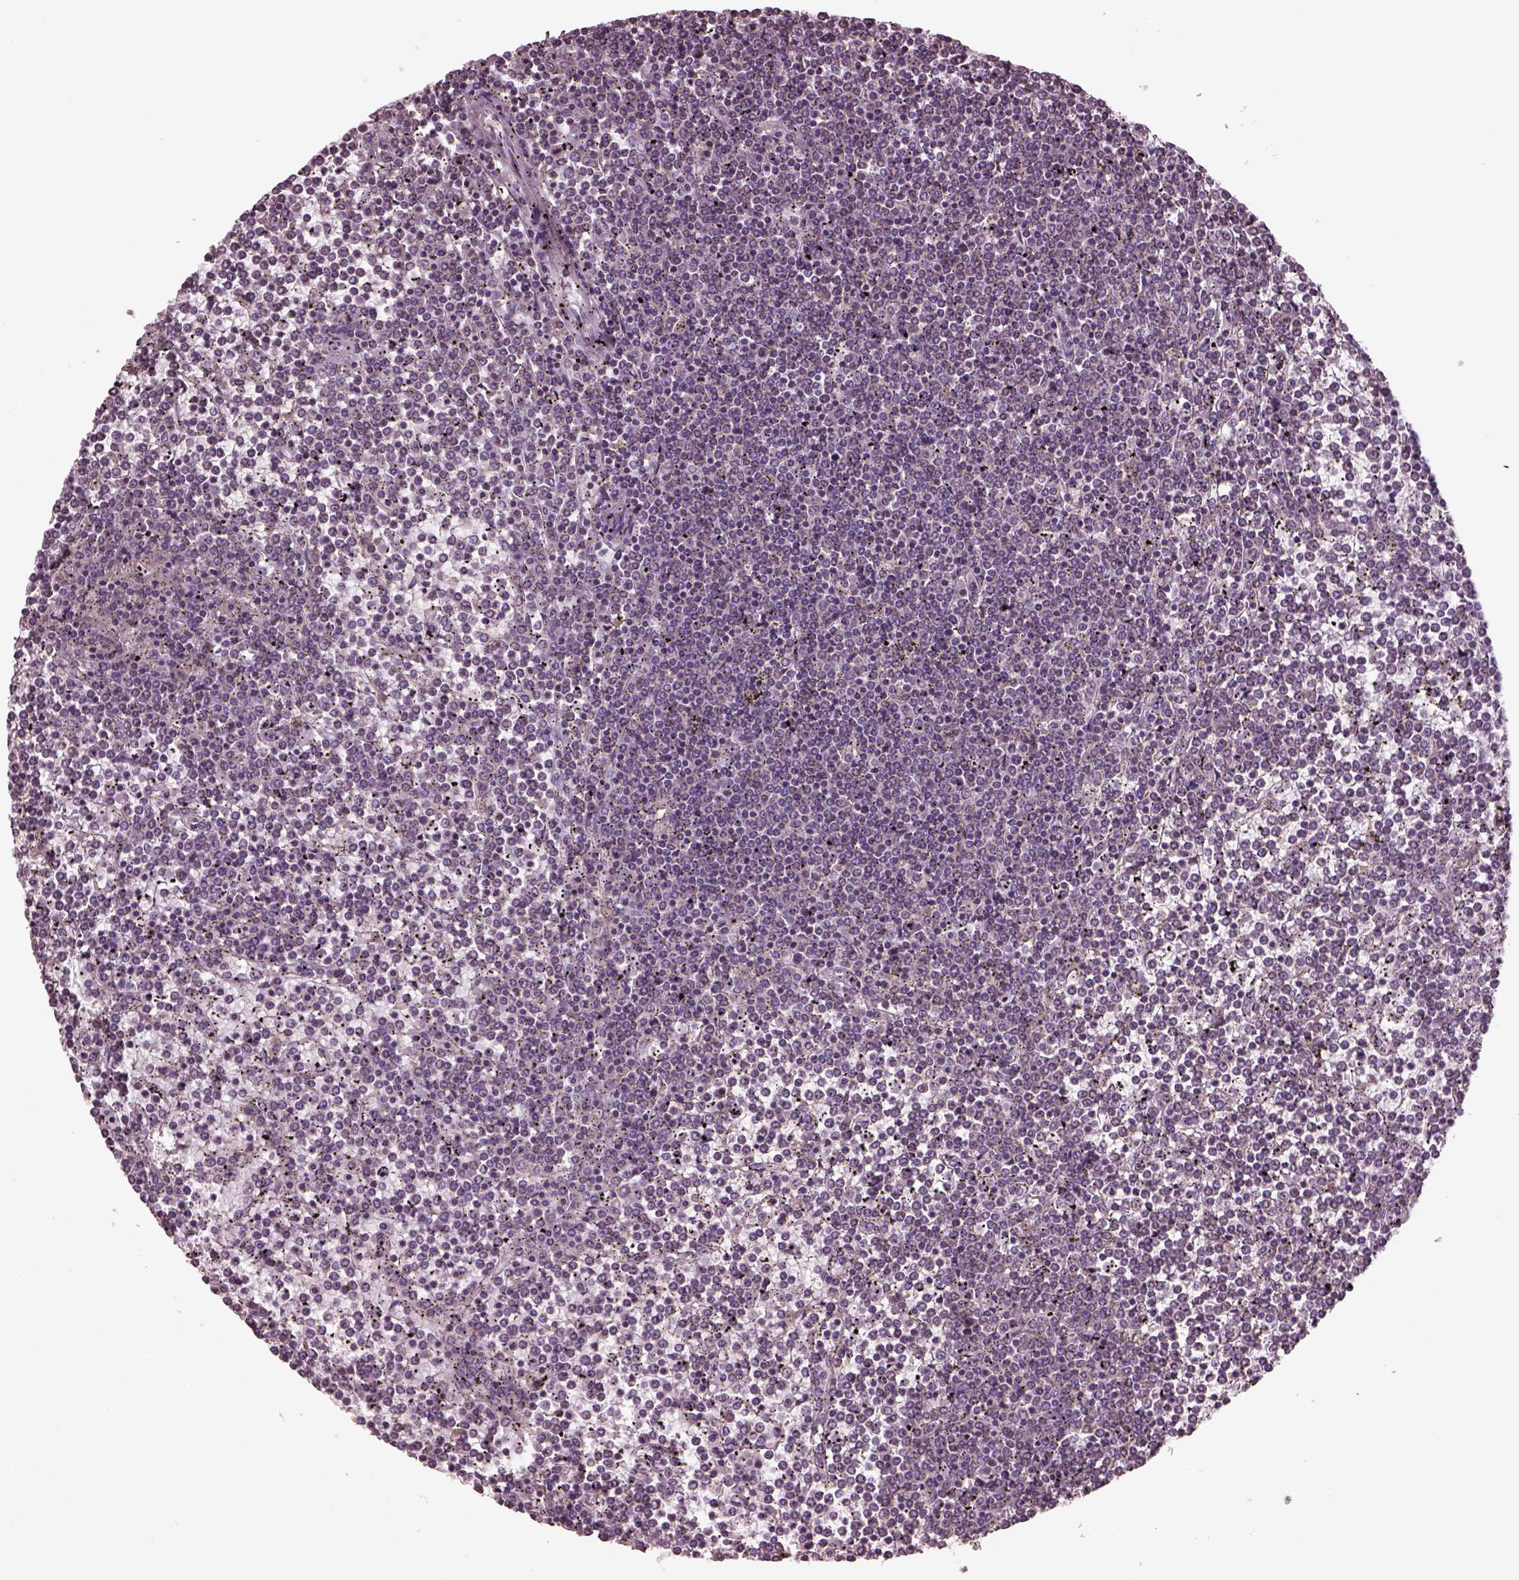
{"staining": {"intensity": "negative", "quantity": "none", "location": "none"}, "tissue": "lymphoma", "cell_type": "Tumor cells", "image_type": "cancer", "snomed": [{"axis": "morphology", "description": "Malignant lymphoma, non-Hodgkin's type, Low grade"}, {"axis": "topography", "description": "Spleen"}], "caption": "Lymphoma was stained to show a protein in brown. There is no significant expression in tumor cells.", "gene": "SPATA7", "patient": {"sex": "female", "age": 19}}